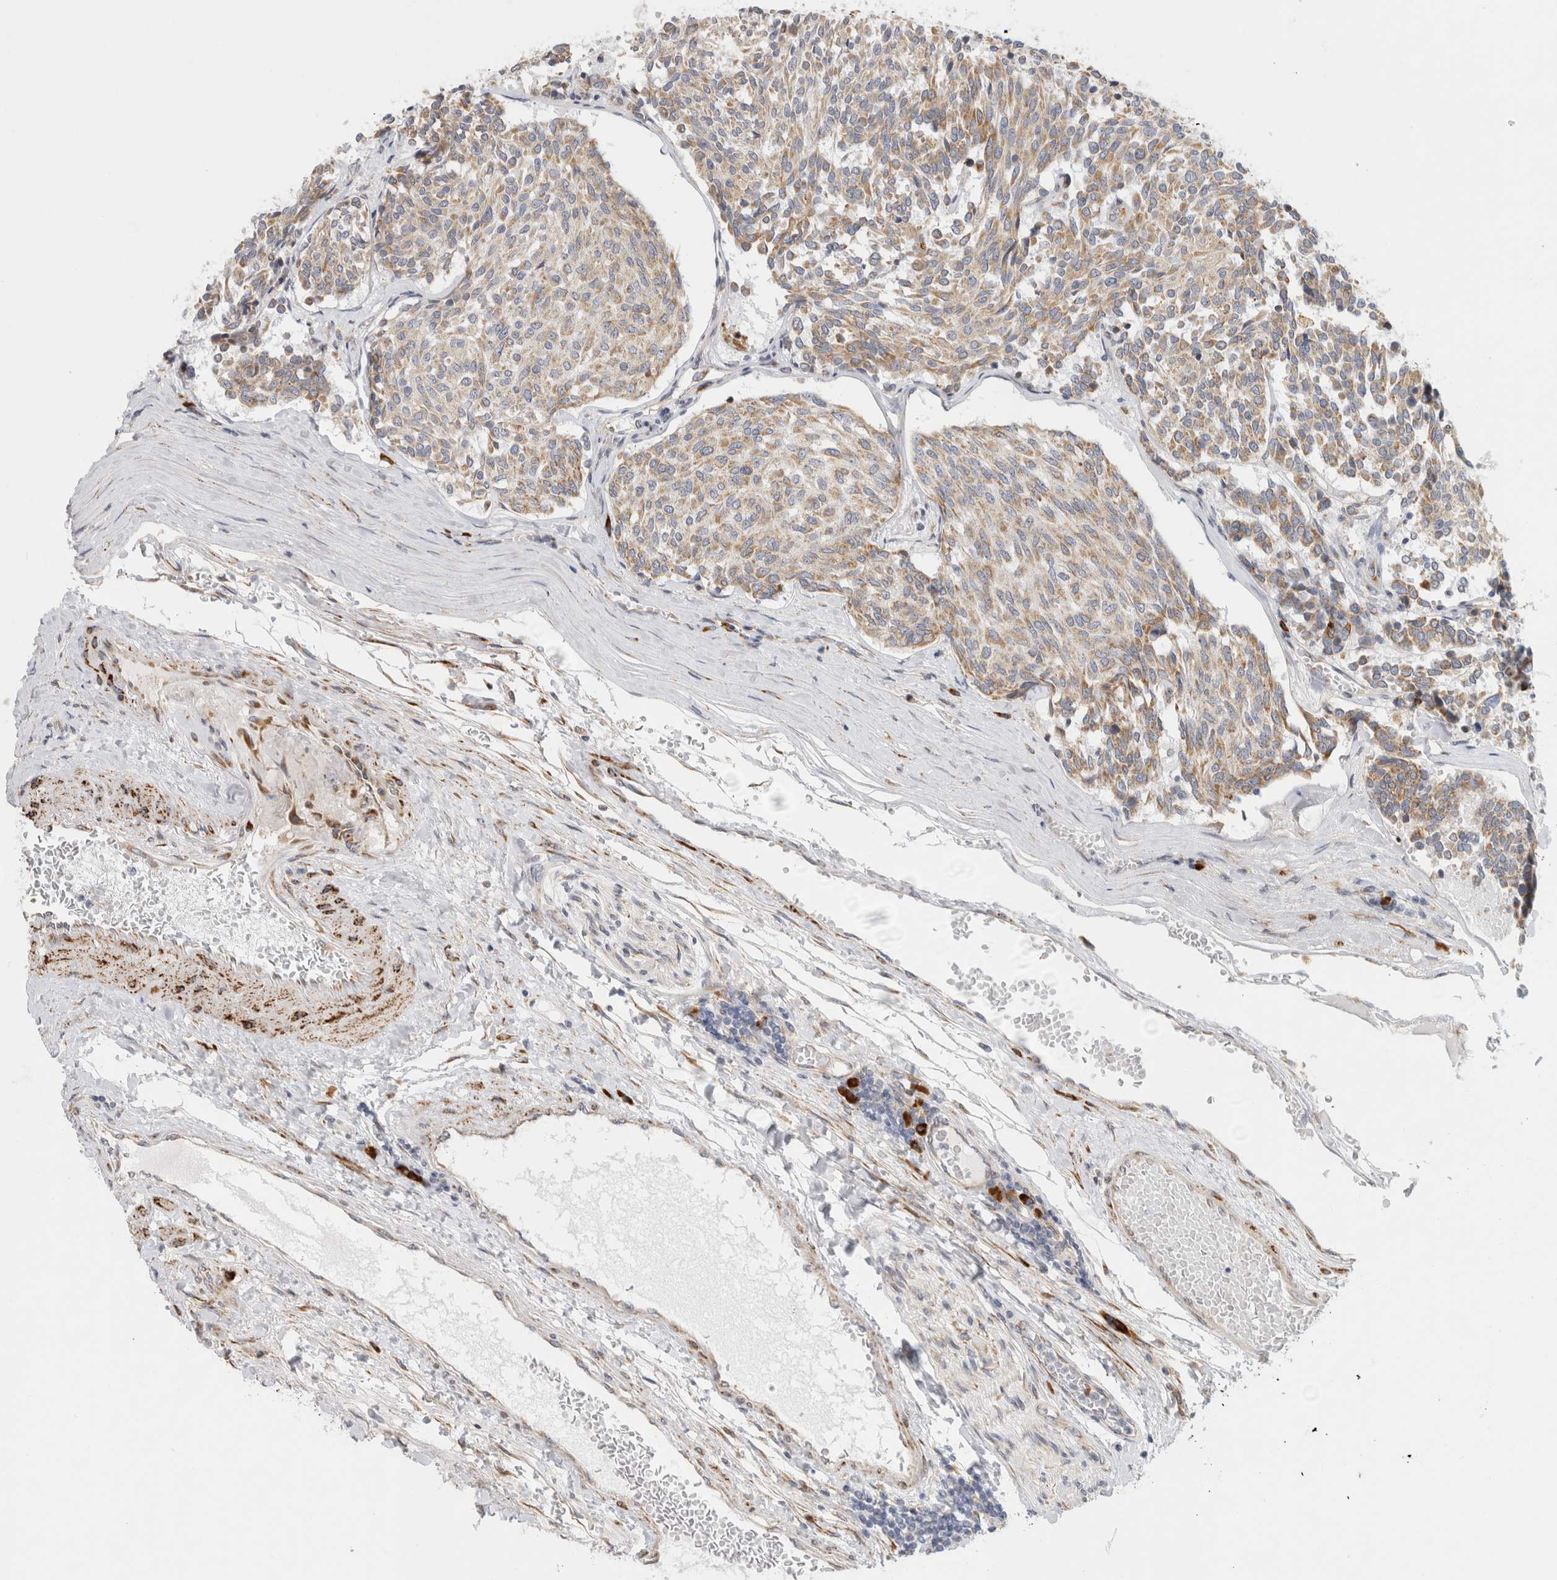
{"staining": {"intensity": "weak", "quantity": ">75%", "location": "cytoplasmic/membranous"}, "tissue": "carcinoid", "cell_type": "Tumor cells", "image_type": "cancer", "snomed": [{"axis": "morphology", "description": "Carcinoid, malignant, NOS"}, {"axis": "topography", "description": "Pancreas"}], "caption": "Immunohistochemistry (IHC) photomicrograph of neoplastic tissue: carcinoid stained using IHC demonstrates low levels of weak protein expression localized specifically in the cytoplasmic/membranous of tumor cells, appearing as a cytoplasmic/membranous brown color.", "gene": "RPN2", "patient": {"sex": "female", "age": 54}}